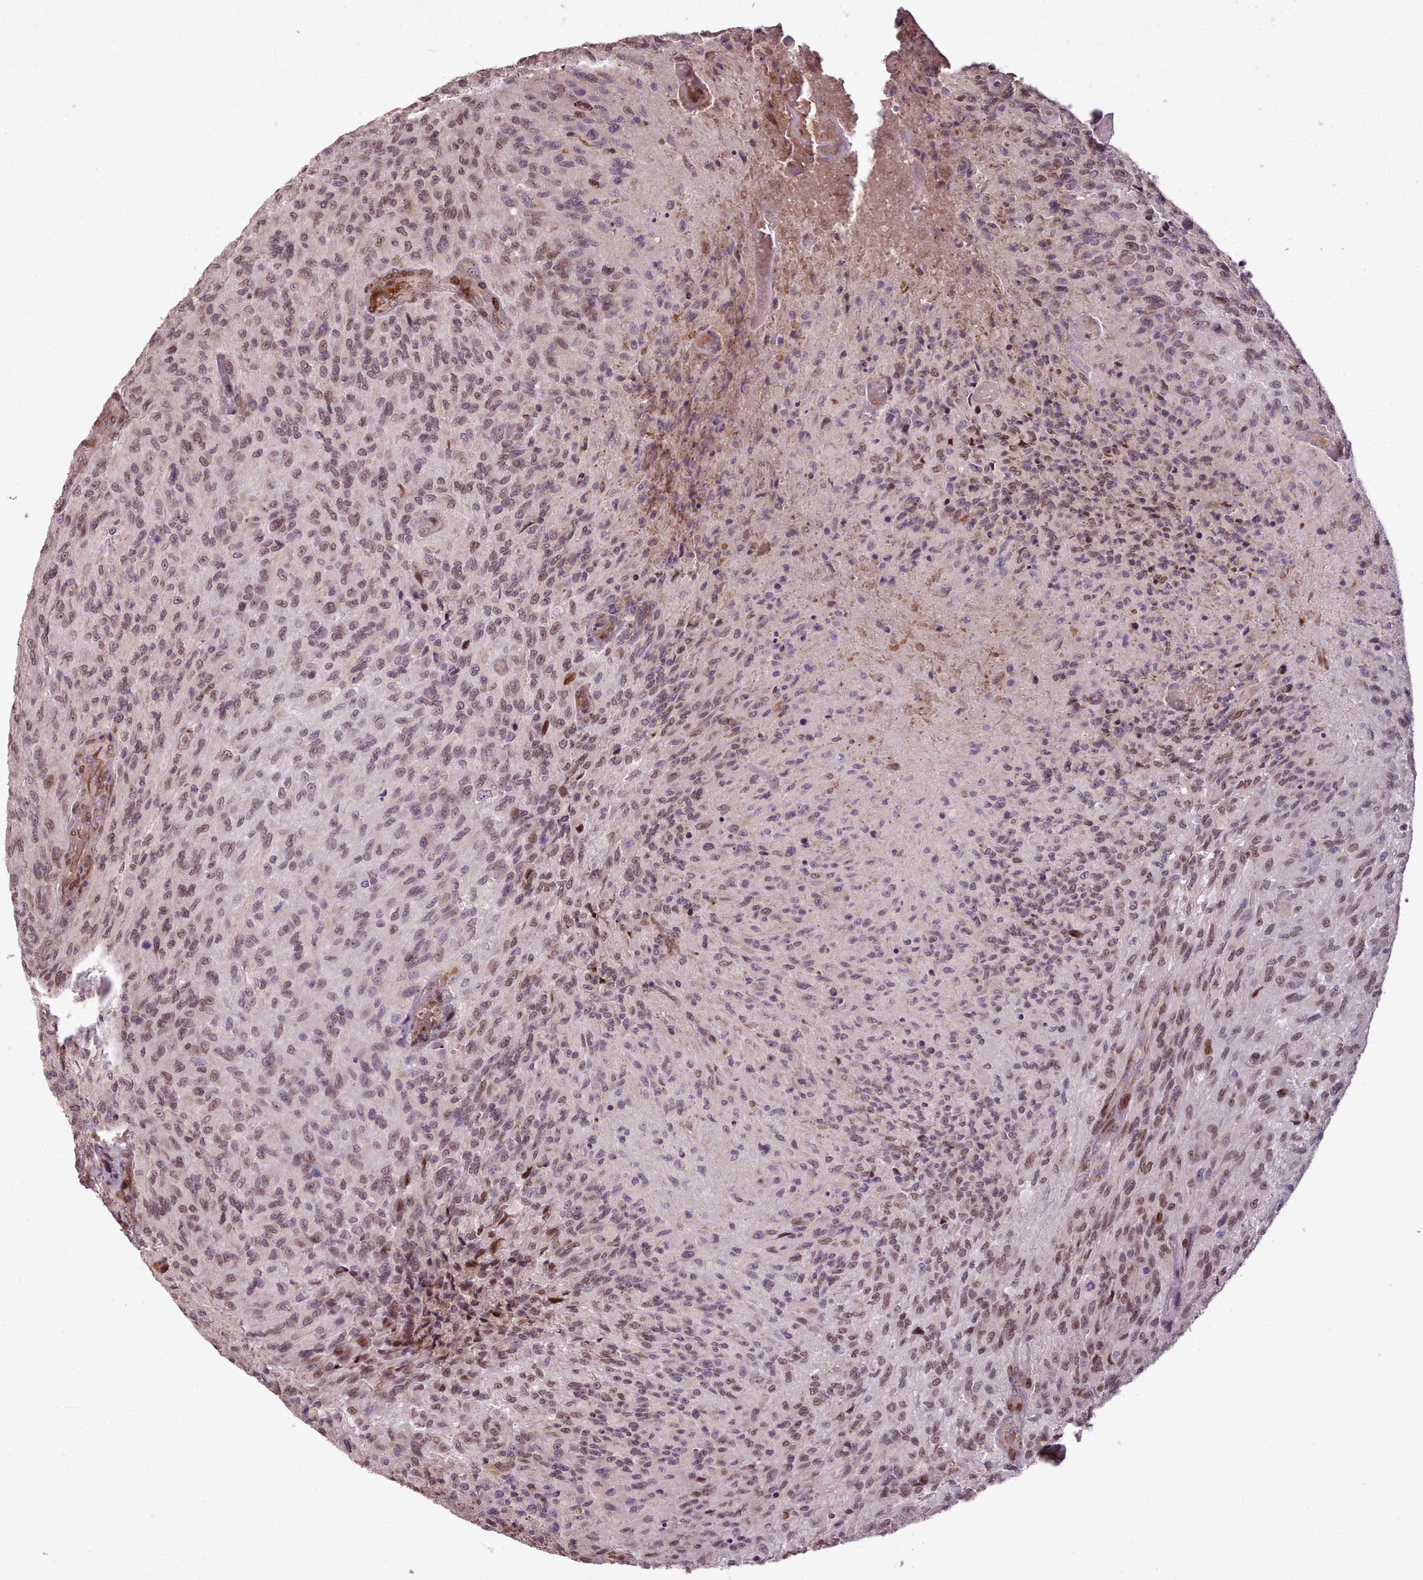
{"staining": {"intensity": "moderate", "quantity": ">75%", "location": "nuclear"}, "tissue": "glioma", "cell_type": "Tumor cells", "image_type": "cancer", "snomed": [{"axis": "morphology", "description": "Normal tissue, NOS"}, {"axis": "morphology", "description": "Glioma, malignant, High grade"}, {"axis": "topography", "description": "Cerebral cortex"}], "caption": "Immunohistochemistry (DAB (3,3'-diaminobenzidine)) staining of high-grade glioma (malignant) exhibits moderate nuclear protein staining in approximately >75% of tumor cells. Immunohistochemistry stains the protein in brown and the nuclei are stained blue.", "gene": "CABP1", "patient": {"sex": "male", "age": 56}}